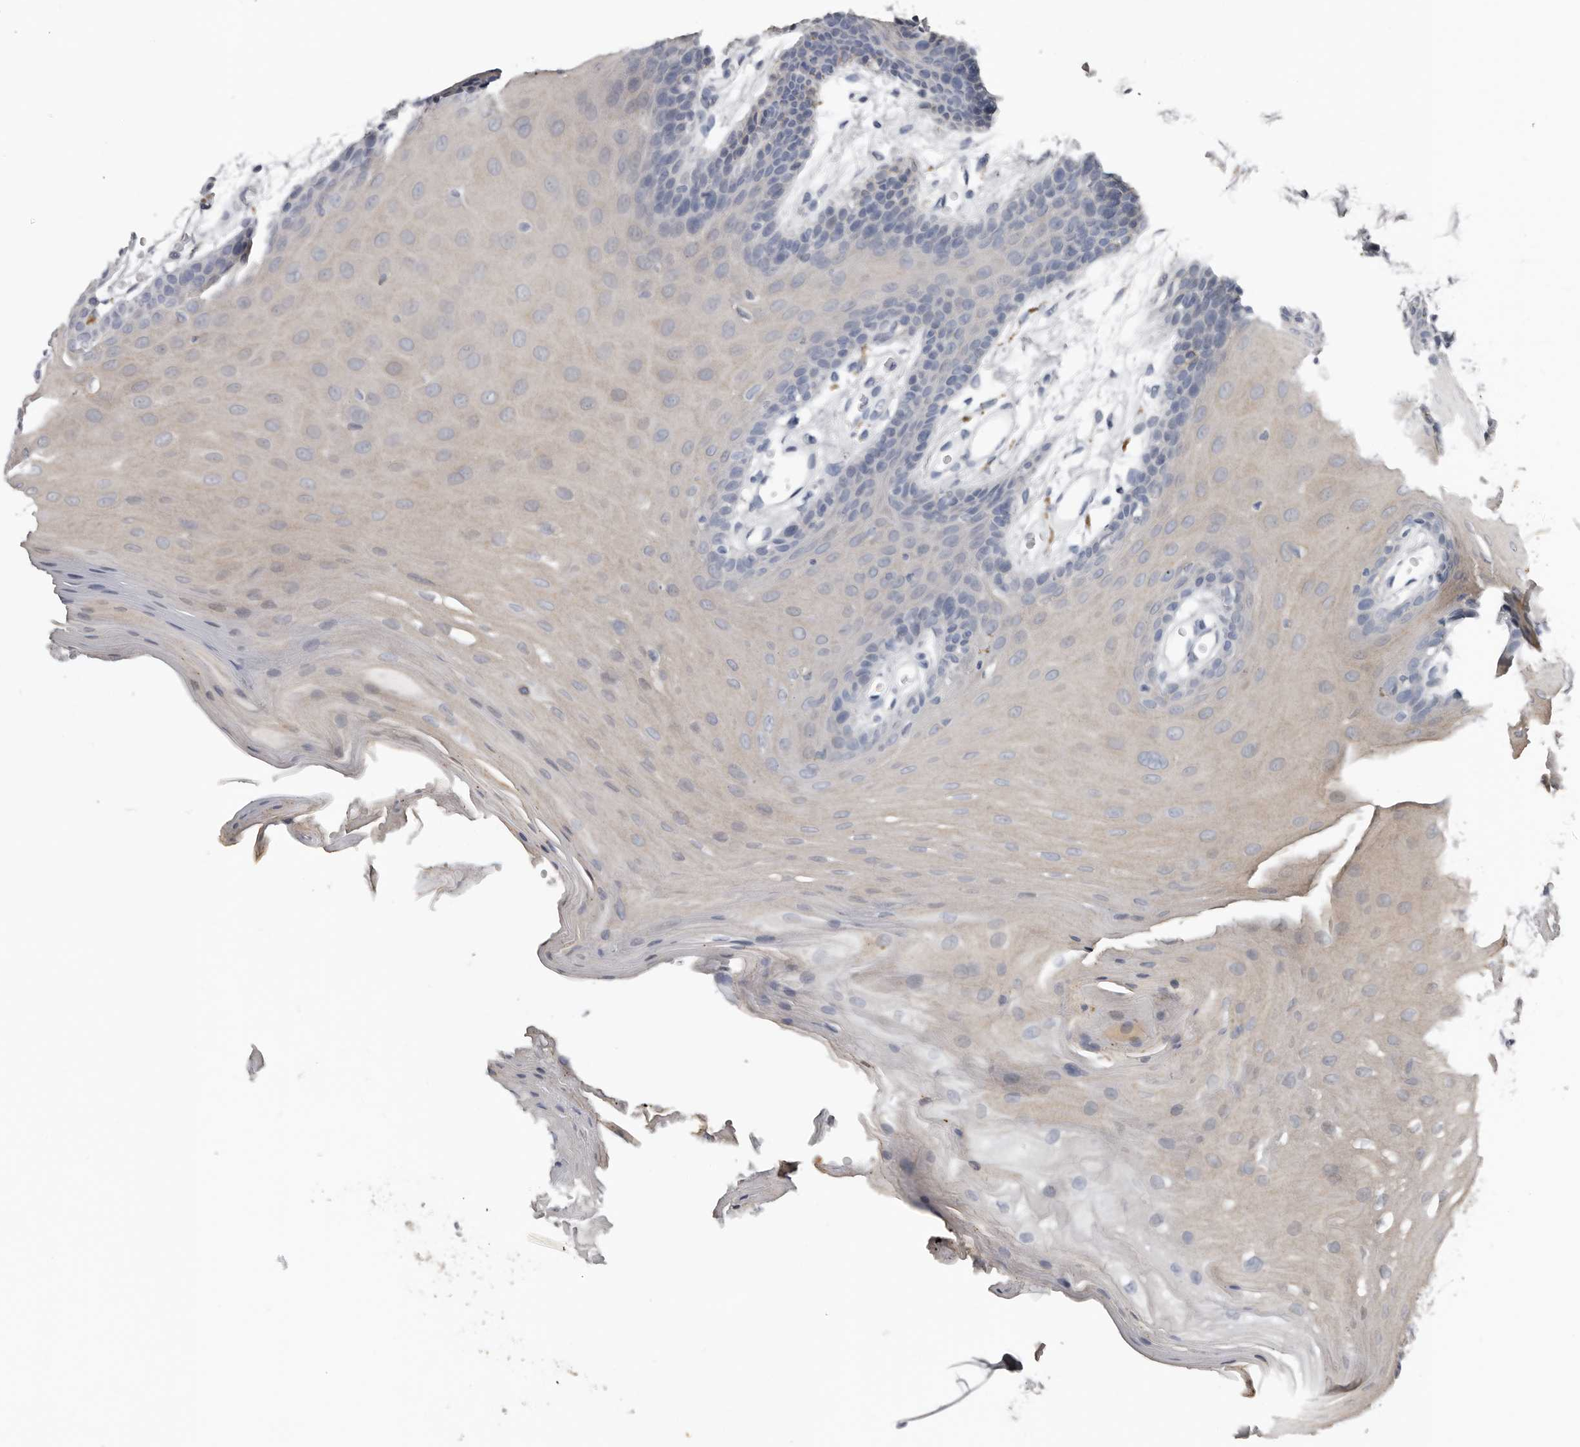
{"staining": {"intensity": "negative", "quantity": "none", "location": "none"}, "tissue": "oral mucosa", "cell_type": "Squamous epithelial cells", "image_type": "normal", "snomed": [{"axis": "morphology", "description": "Normal tissue, NOS"}, {"axis": "morphology", "description": "Squamous cell carcinoma, NOS"}, {"axis": "topography", "description": "Skeletal muscle"}, {"axis": "topography", "description": "Oral tissue"}, {"axis": "topography", "description": "Salivary gland"}, {"axis": "topography", "description": "Head-Neck"}], "caption": "Immunohistochemical staining of unremarkable human oral mucosa displays no significant expression in squamous epithelial cells. (Stains: DAB IHC with hematoxylin counter stain, Microscopy: brightfield microscopy at high magnification).", "gene": "FABP7", "patient": {"sex": "male", "age": 54}}